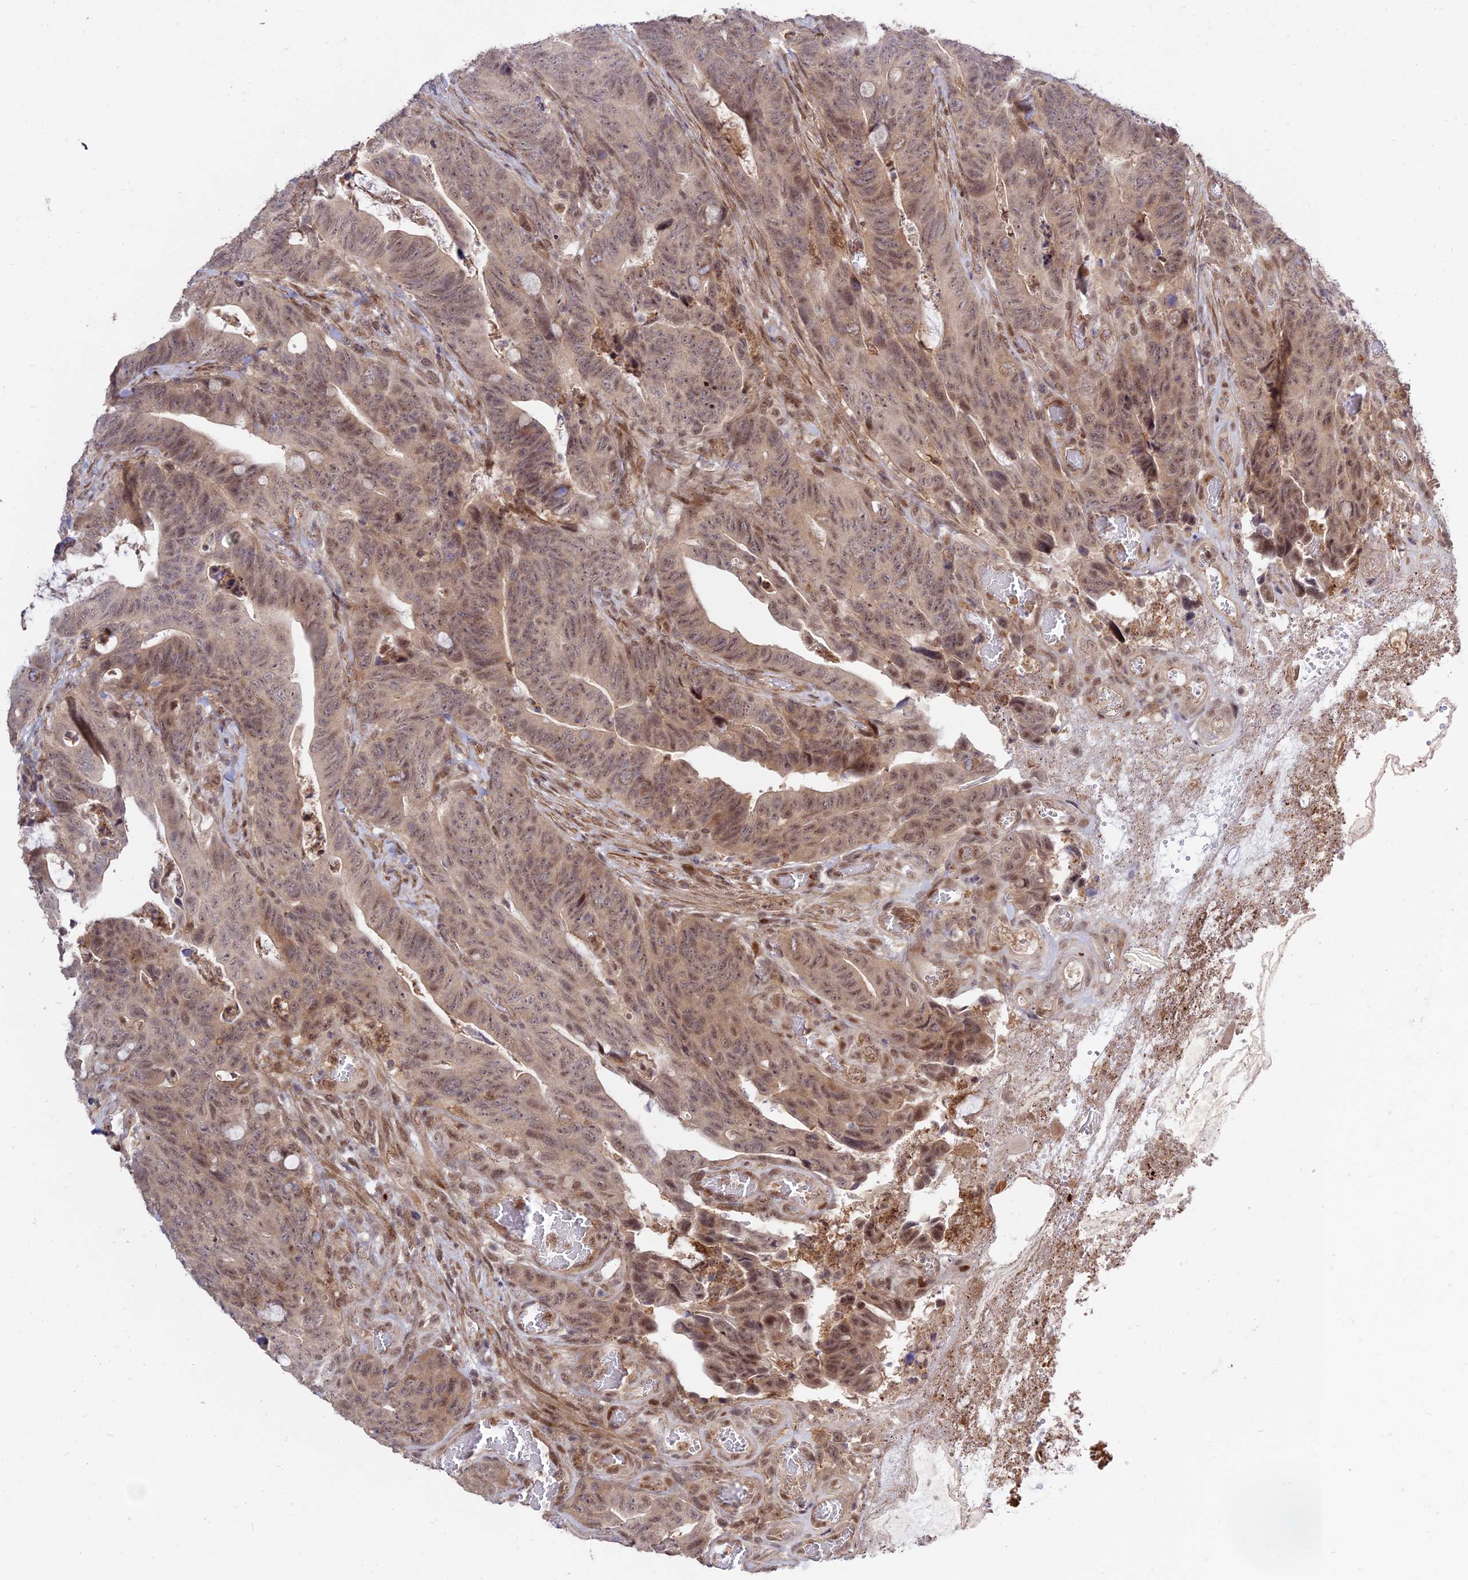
{"staining": {"intensity": "moderate", "quantity": ">75%", "location": "nuclear"}, "tissue": "colorectal cancer", "cell_type": "Tumor cells", "image_type": "cancer", "snomed": [{"axis": "morphology", "description": "Adenocarcinoma, NOS"}, {"axis": "topography", "description": "Colon"}], "caption": "Protein expression by immunohistochemistry (IHC) reveals moderate nuclear staining in approximately >75% of tumor cells in adenocarcinoma (colorectal).", "gene": "ZNF85", "patient": {"sex": "female", "age": 82}}